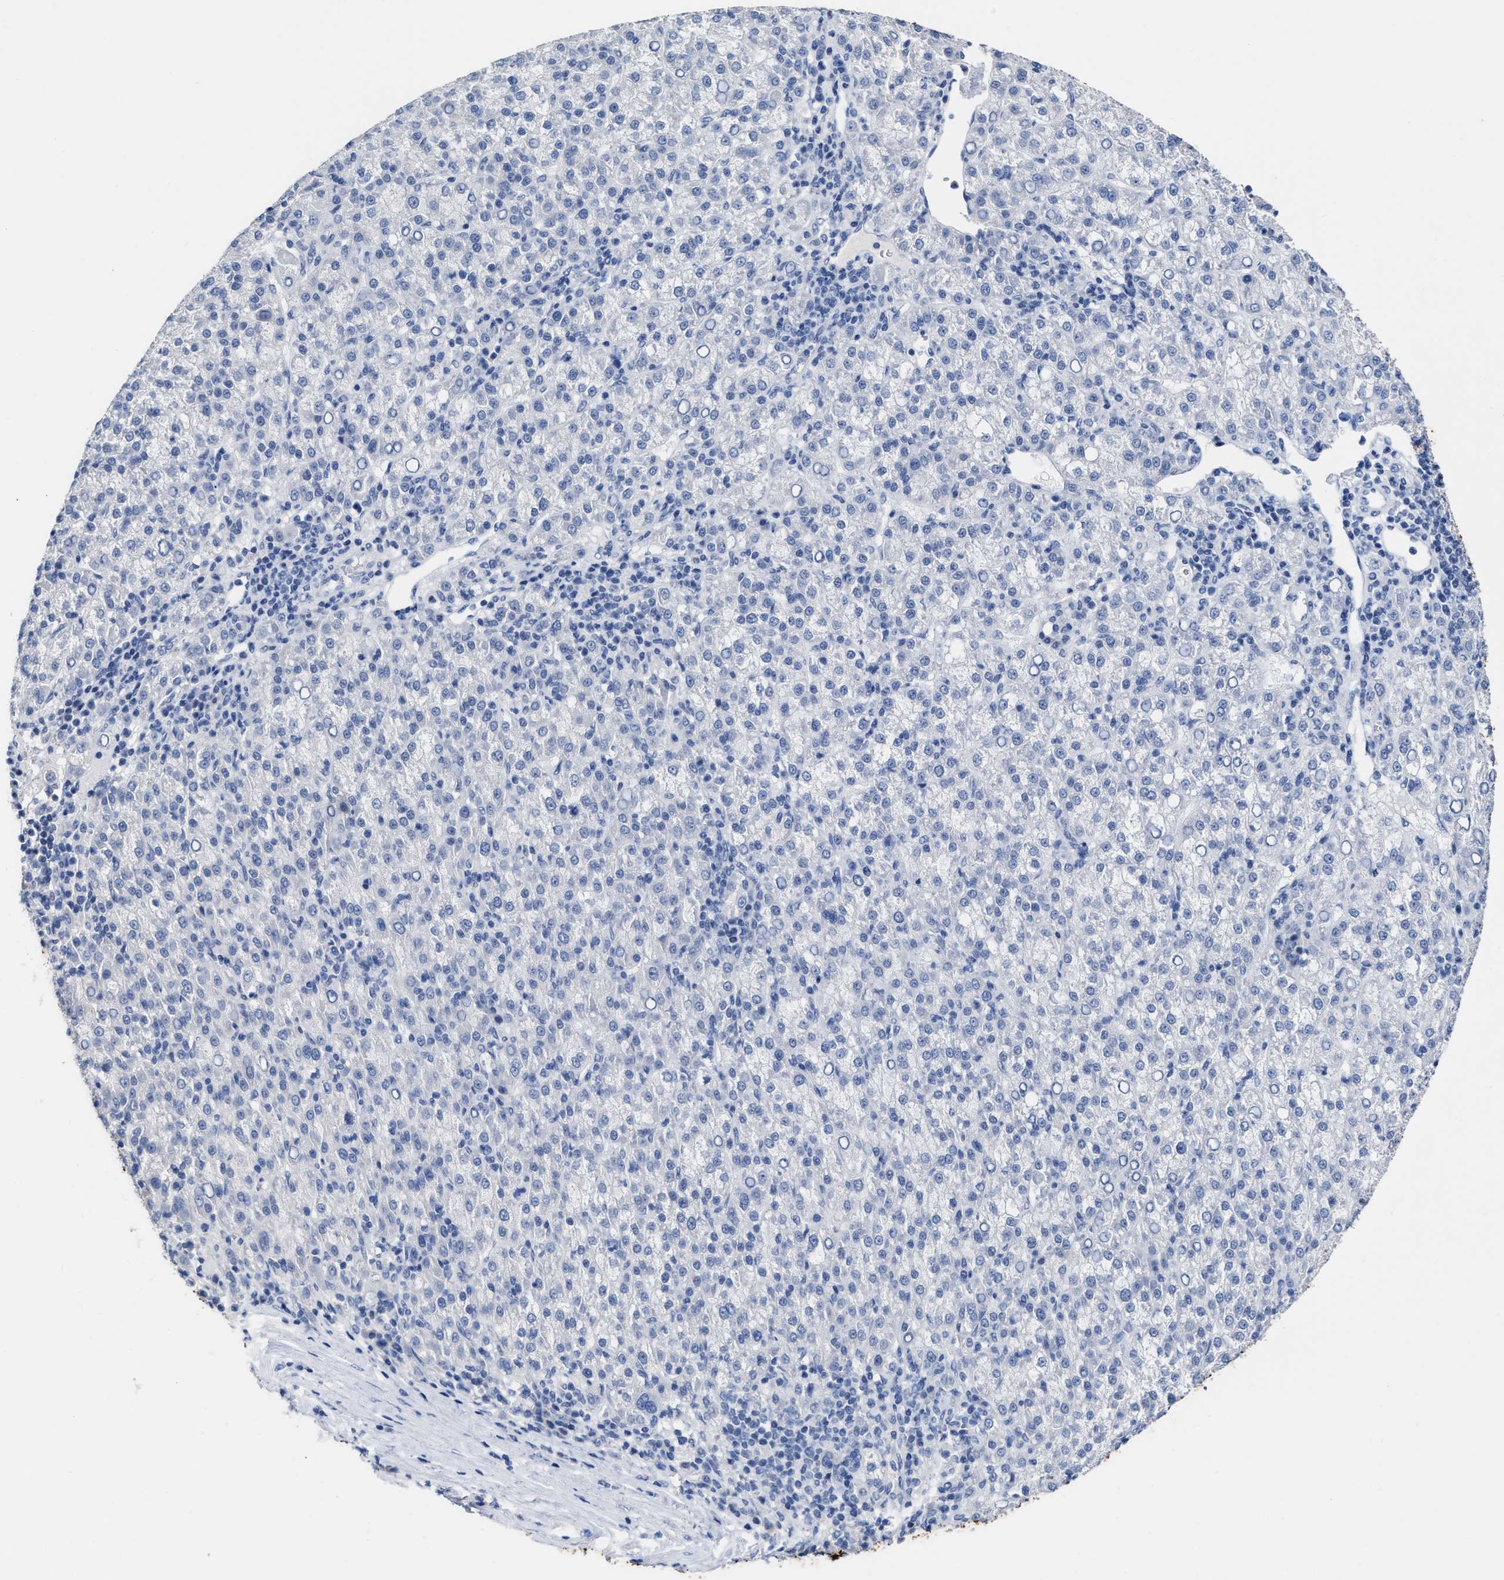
{"staining": {"intensity": "negative", "quantity": "none", "location": "none"}, "tissue": "liver cancer", "cell_type": "Tumor cells", "image_type": "cancer", "snomed": [{"axis": "morphology", "description": "Carcinoma, Hepatocellular, NOS"}, {"axis": "topography", "description": "Liver"}], "caption": "DAB immunohistochemical staining of liver cancer displays no significant positivity in tumor cells.", "gene": "CEACAM5", "patient": {"sex": "female", "age": 58}}